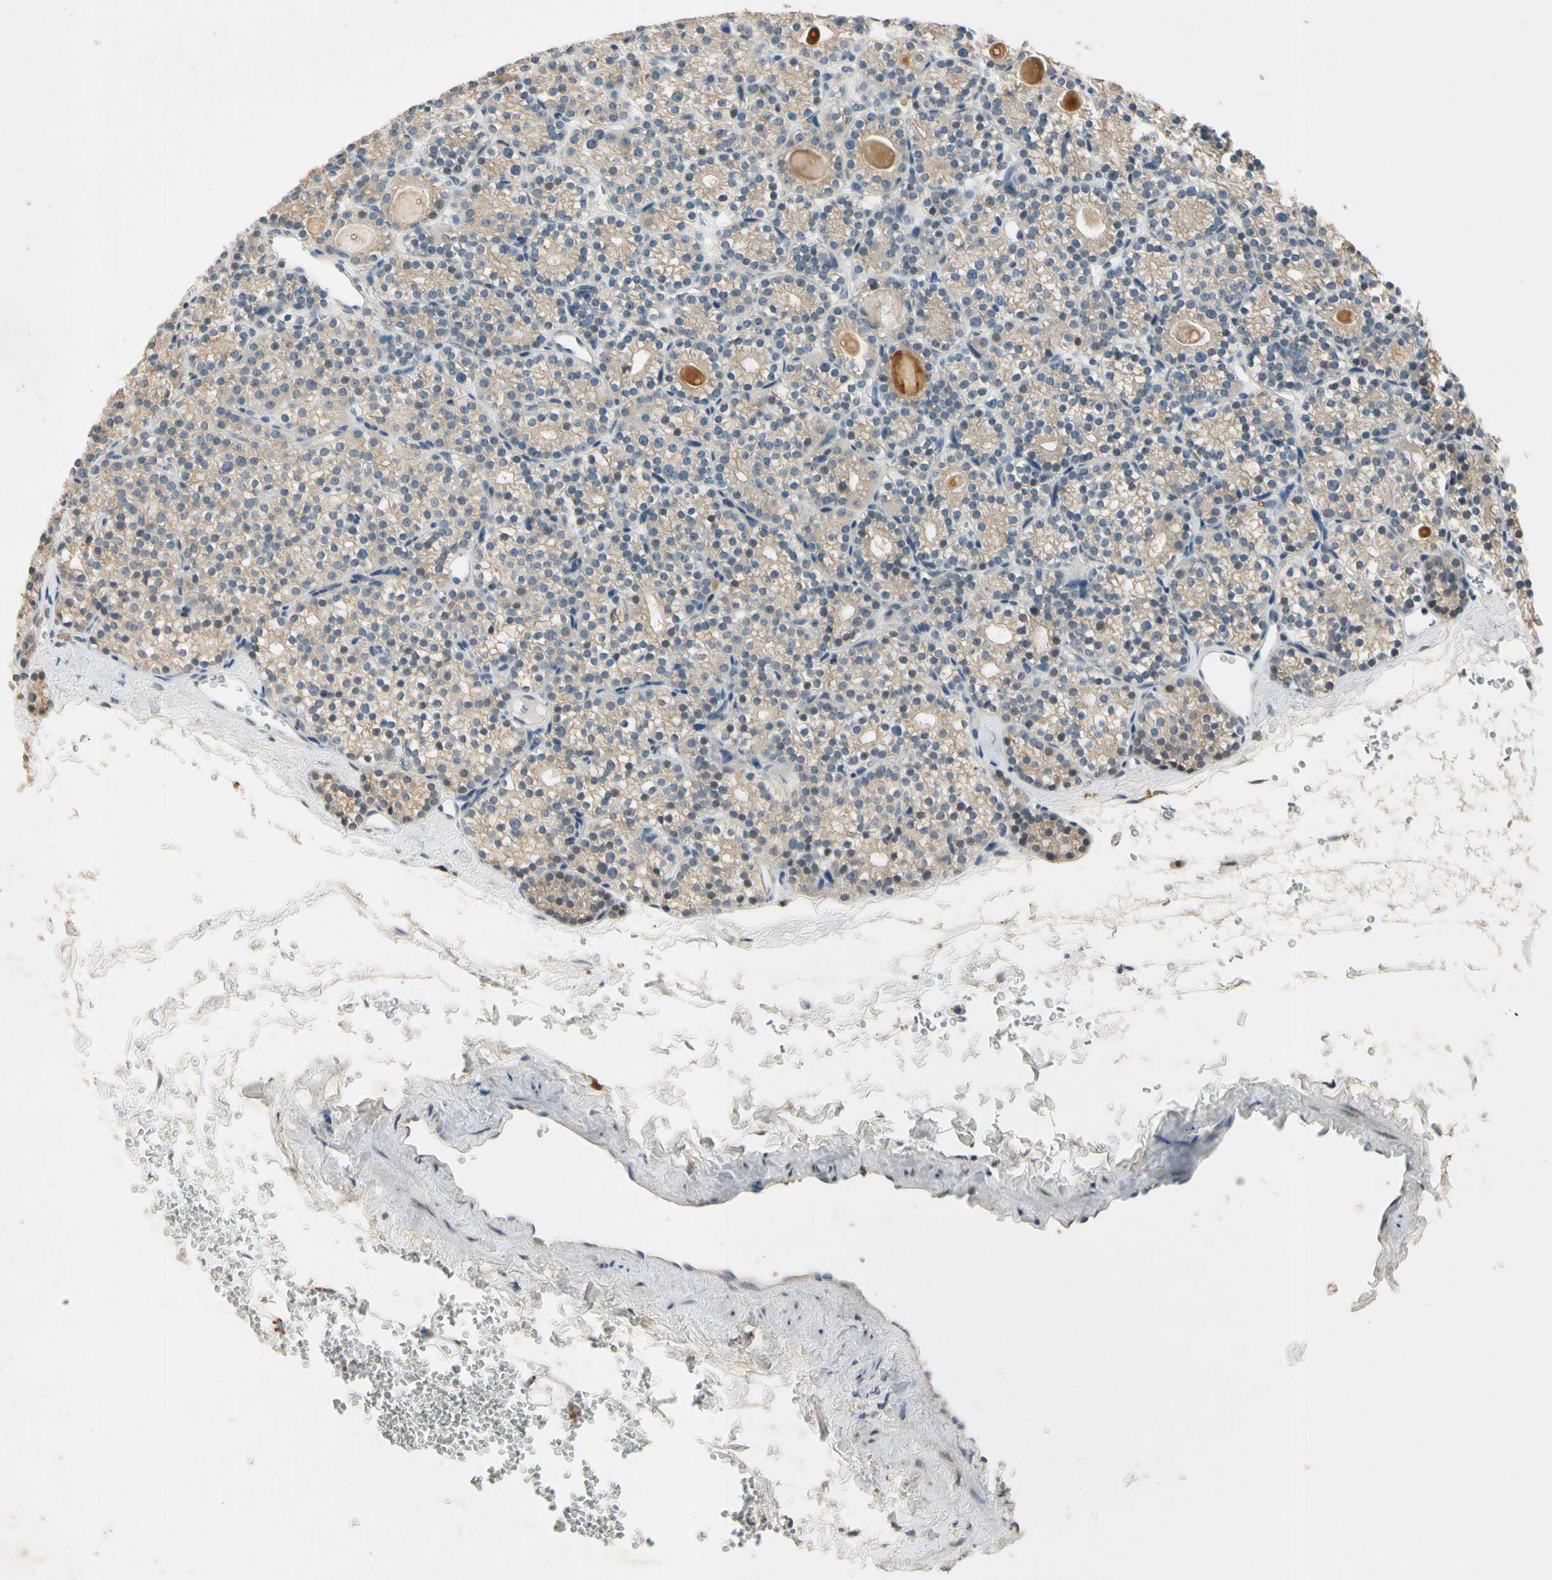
{"staining": {"intensity": "moderate", "quantity": ">75%", "location": "cytoplasmic/membranous"}, "tissue": "parathyroid gland", "cell_type": "Glandular cells", "image_type": "normal", "snomed": [{"axis": "morphology", "description": "Normal tissue, NOS"}, {"axis": "topography", "description": "Parathyroid gland"}], "caption": "A high-resolution histopathology image shows immunohistochemistry (IHC) staining of unremarkable parathyroid gland, which exhibits moderate cytoplasmic/membranous staining in about >75% of glandular cells.", "gene": "RPS6KB2", "patient": {"sex": "female", "age": 64}}